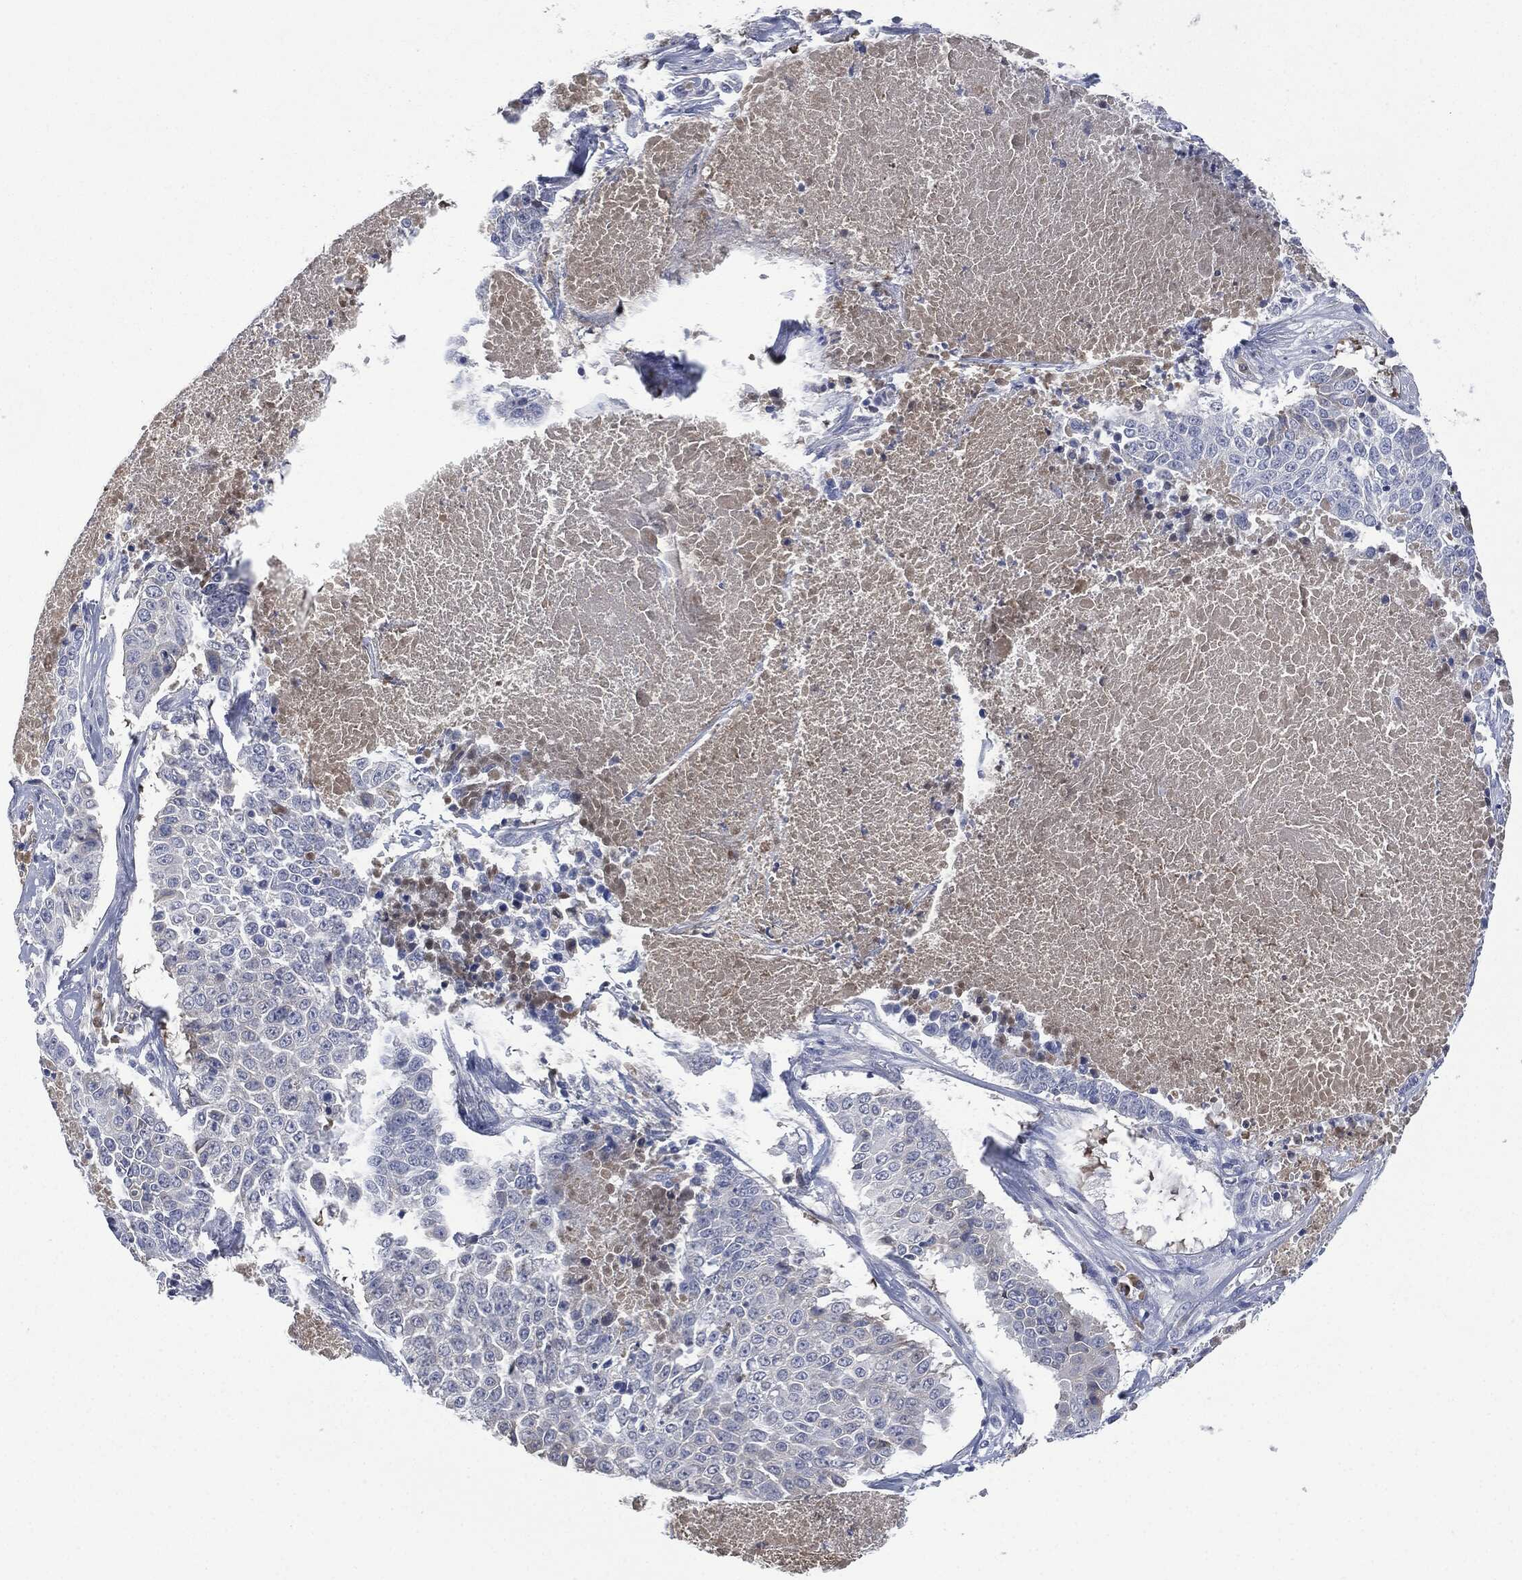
{"staining": {"intensity": "negative", "quantity": "none", "location": "none"}, "tissue": "lung cancer", "cell_type": "Tumor cells", "image_type": "cancer", "snomed": [{"axis": "morphology", "description": "Squamous cell carcinoma, NOS"}, {"axis": "topography", "description": "Lung"}], "caption": "This photomicrograph is of lung squamous cell carcinoma stained with immunohistochemistry (IHC) to label a protein in brown with the nuclei are counter-stained blue. There is no expression in tumor cells.", "gene": "SIGLEC7", "patient": {"sex": "male", "age": 64}}